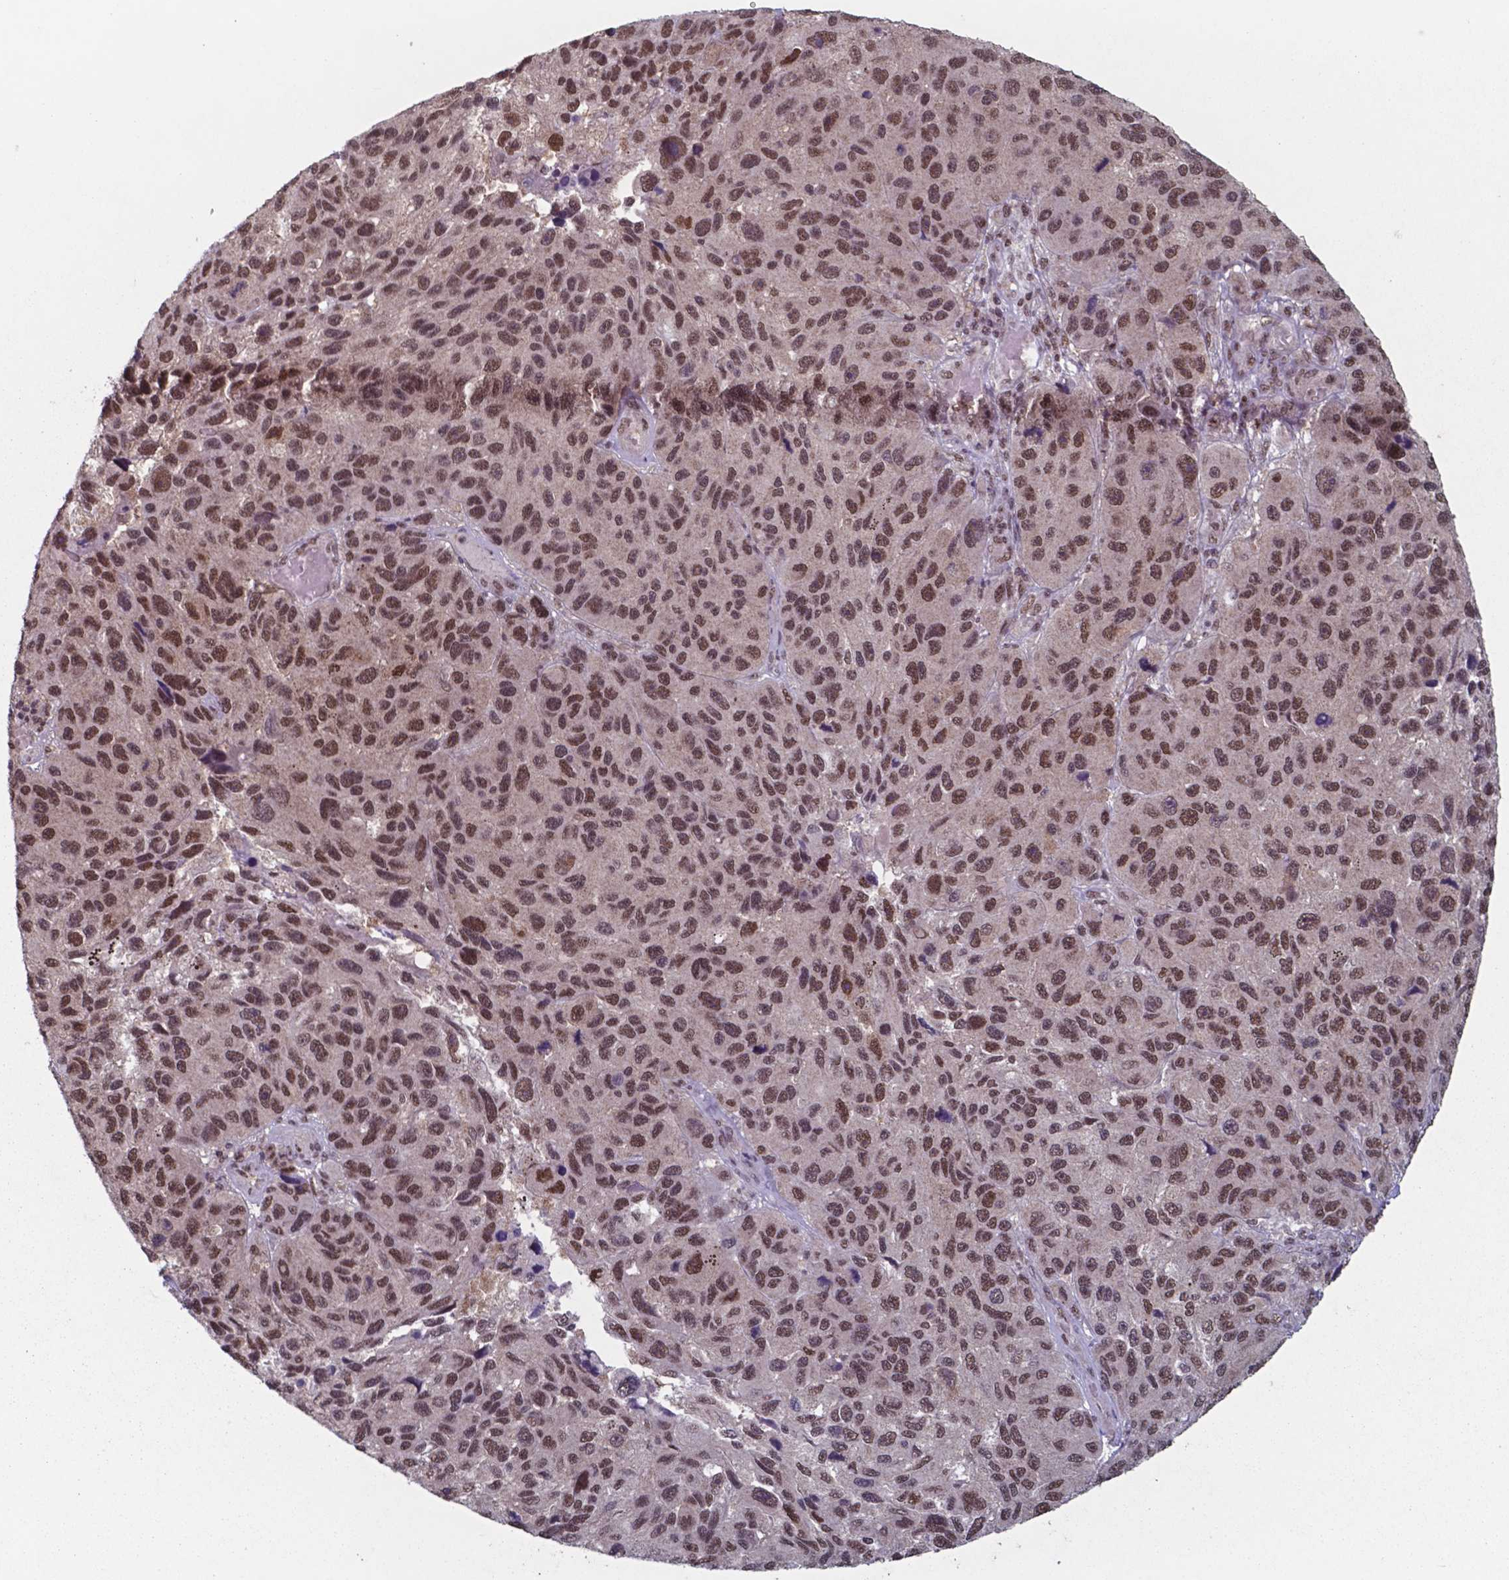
{"staining": {"intensity": "moderate", "quantity": ">75%", "location": "nuclear"}, "tissue": "melanoma", "cell_type": "Tumor cells", "image_type": "cancer", "snomed": [{"axis": "morphology", "description": "Malignant melanoma, NOS"}, {"axis": "topography", "description": "Skin"}], "caption": "Protein staining of malignant melanoma tissue shows moderate nuclear positivity in about >75% of tumor cells. The protein of interest is stained brown, and the nuclei are stained in blue (DAB IHC with brightfield microscopy, high magnification).", "gene": "UBA1", "patient": {"sex": "male", "age": 53}}